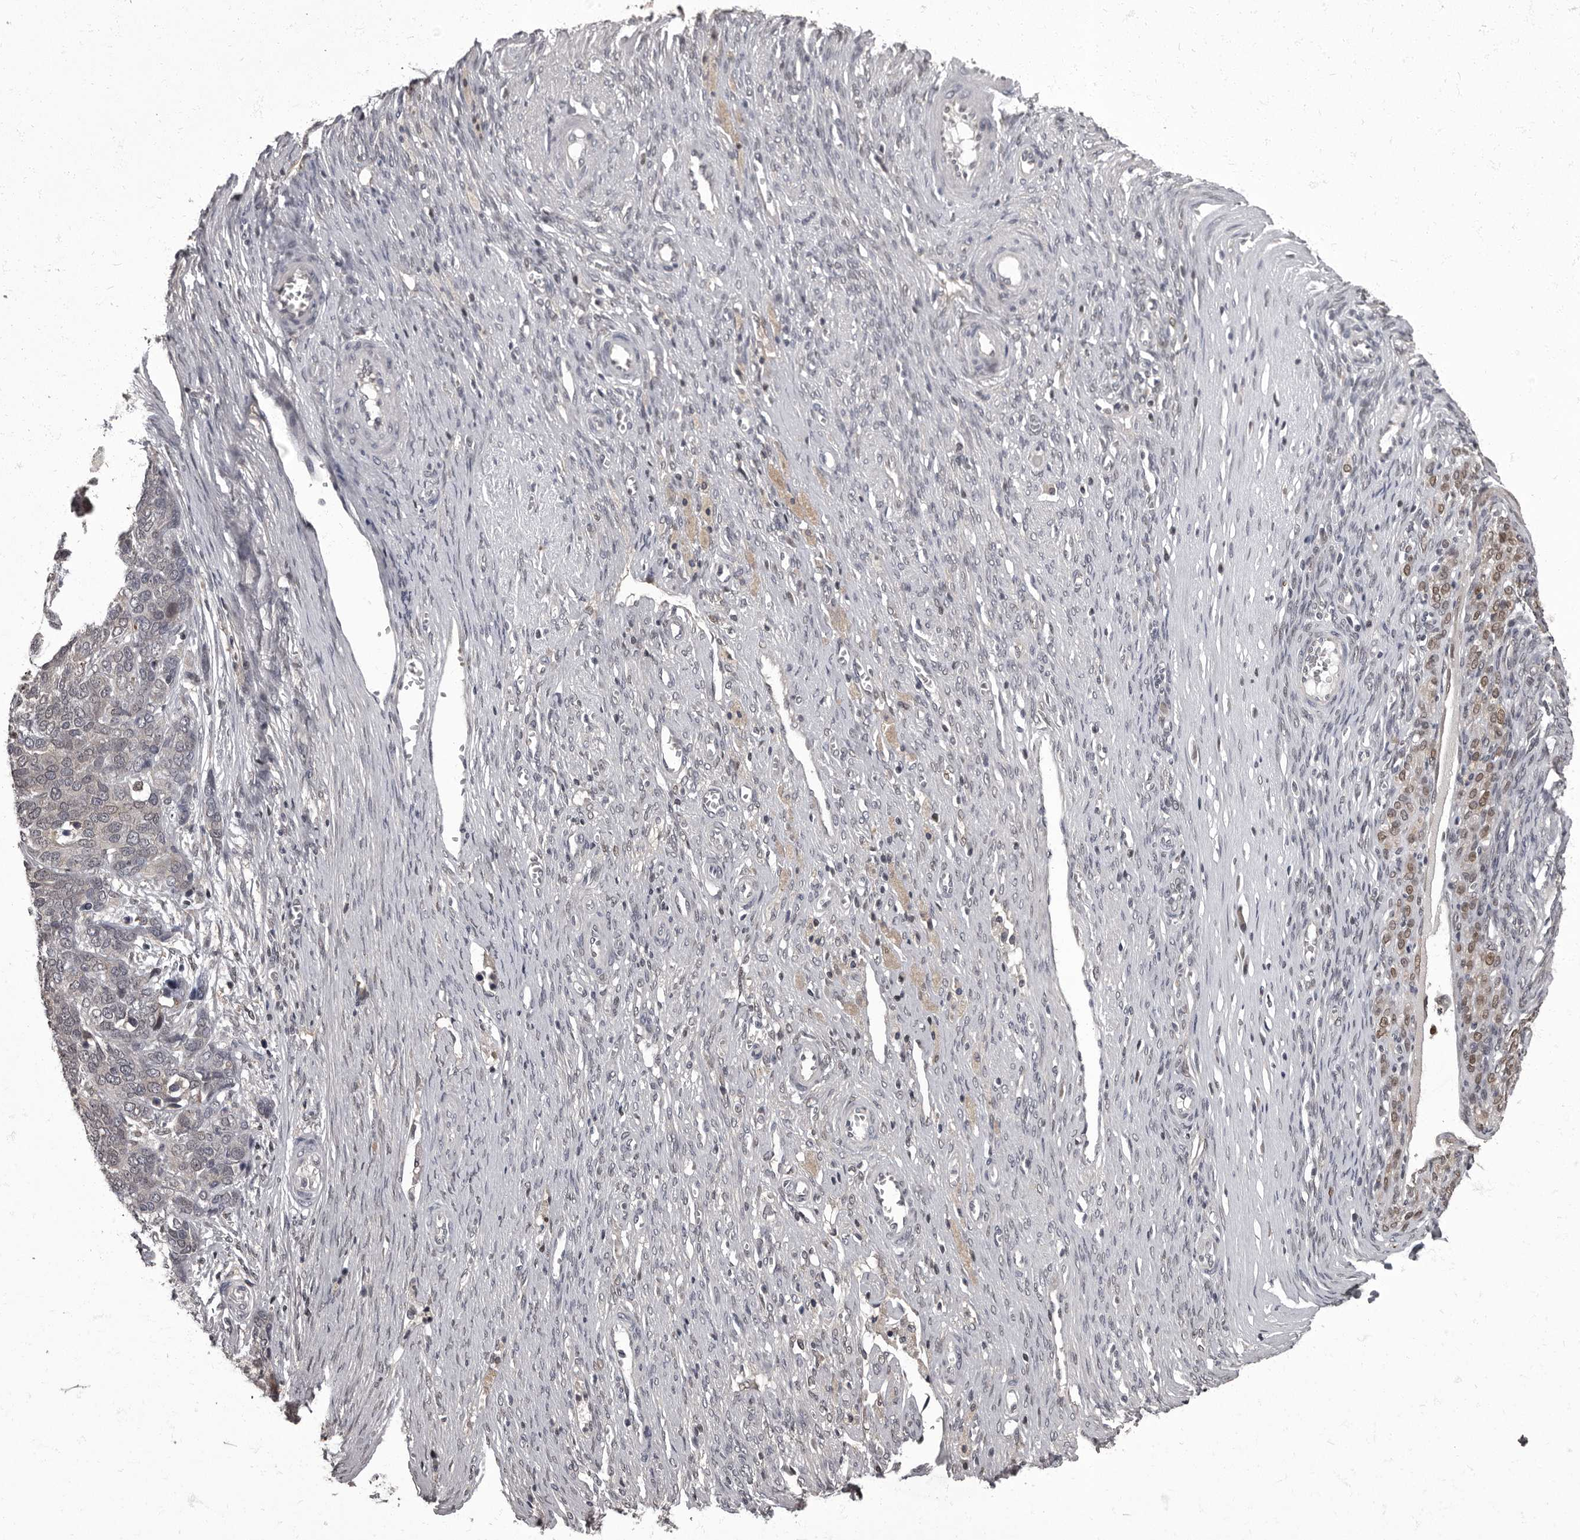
{"staining": {"intensity": "weak", "quantity": "<25%", "location": "nuclear"}, "tissue": "ovarian cancer", "cell_type": "Tumor cells", "image_type": "cancer", "snomed": [{"axis": "morphology", "description": "Cystadenocarcinoma, serous, NOS"}, {"axis": "topography", "description": "Ovary"}], "caption": "Histopathology image shows no protein staining in tumor cells of ovarian cancer tissue.", "gene": "C1orf50", "patient": {"sex": "female", "age": 44}}